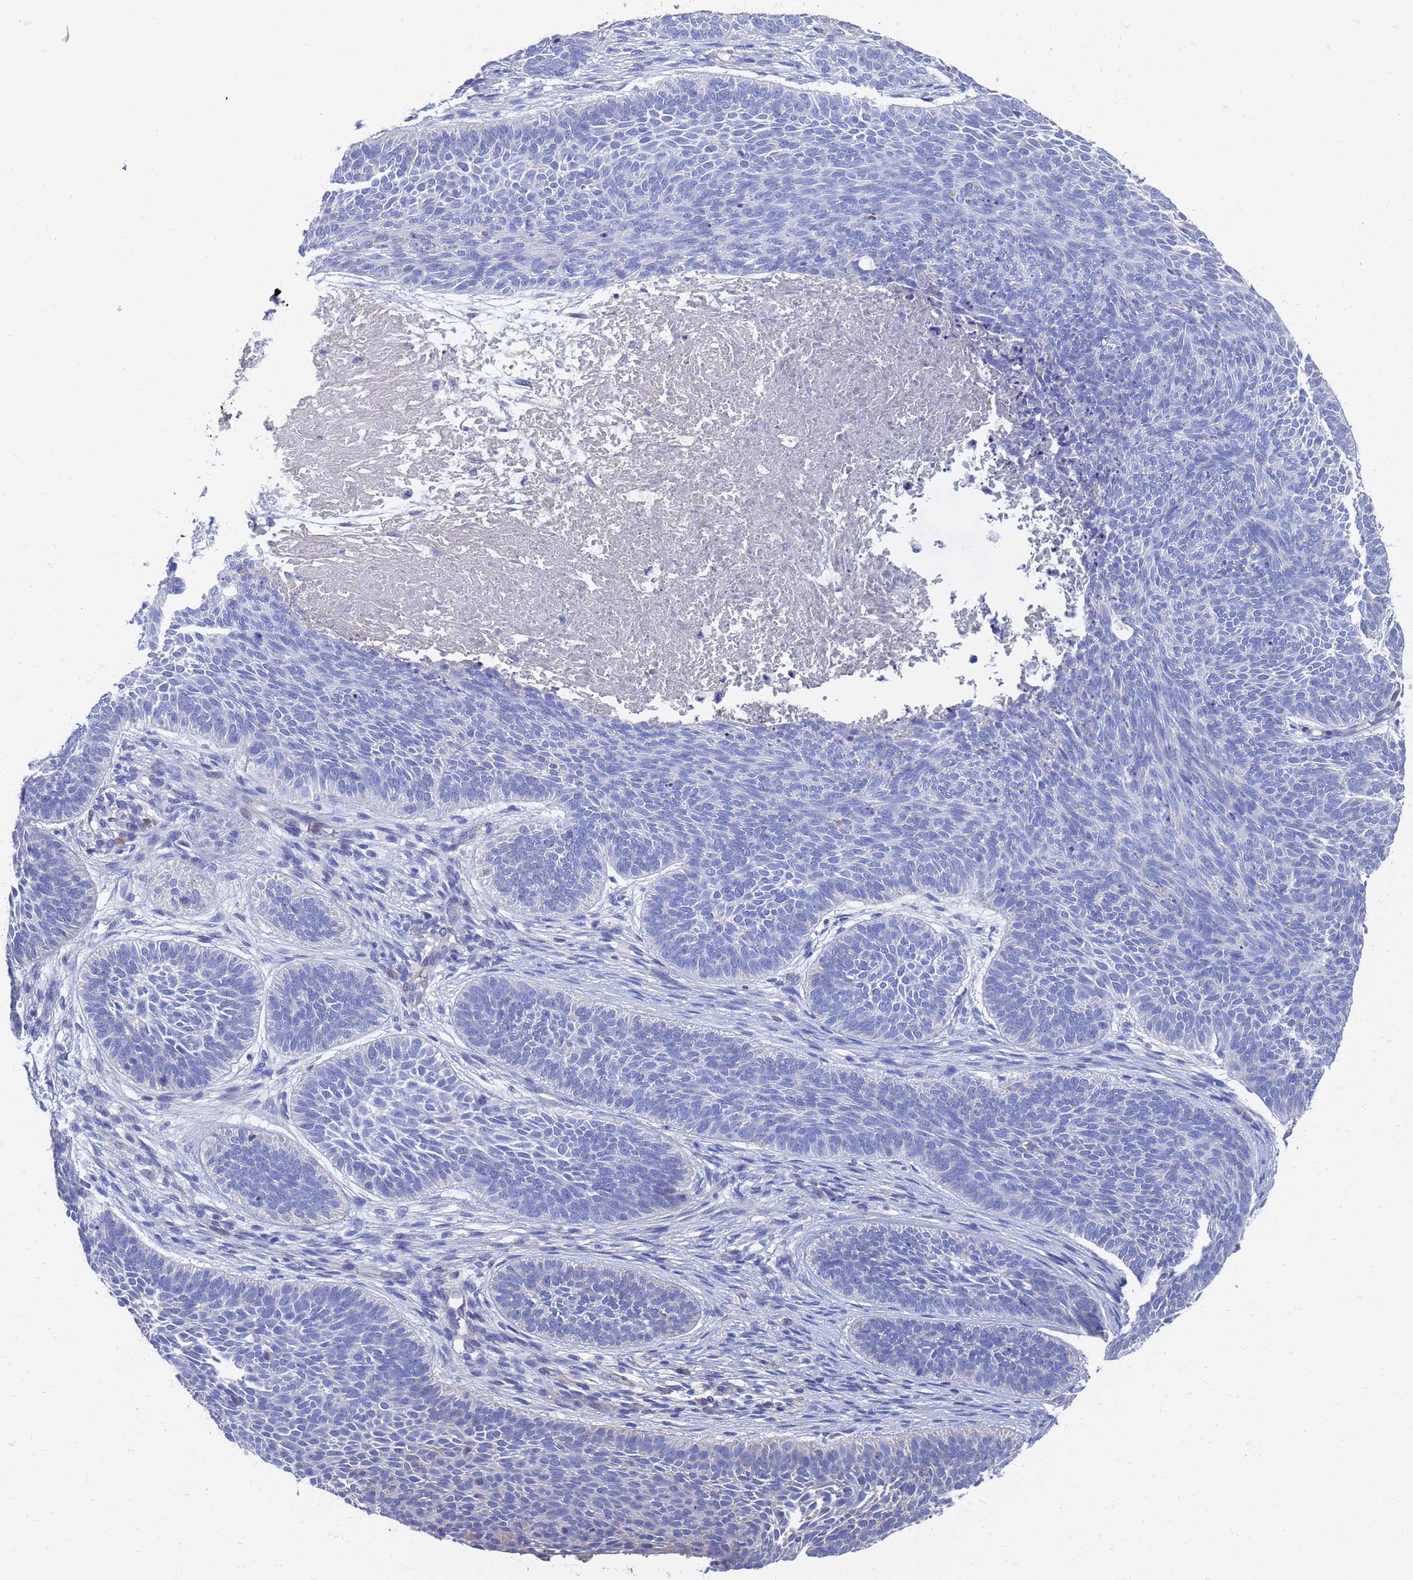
{"staining": {"intensity": "negative", "quantity": "none", "location": "none"}, "tissue": "skin cancer", "cell_type": "Tumor cells", "image_type": "cancer", "snomed": [{"axis": "morphology", "description": "Basal cell carcinoma"}, {"axis": "topography", "description": "Skin"}], "caption": "High magnification brightfield microscopy of skin basal cell carcinoma stained with DAB (3,3'-diaminobenzidine) (brown) and counterstained with hematoxylin (blue): tumor cells show no significant expression.", "gene": "LBX2", "patient": {"sex": "male", "age": 85}}